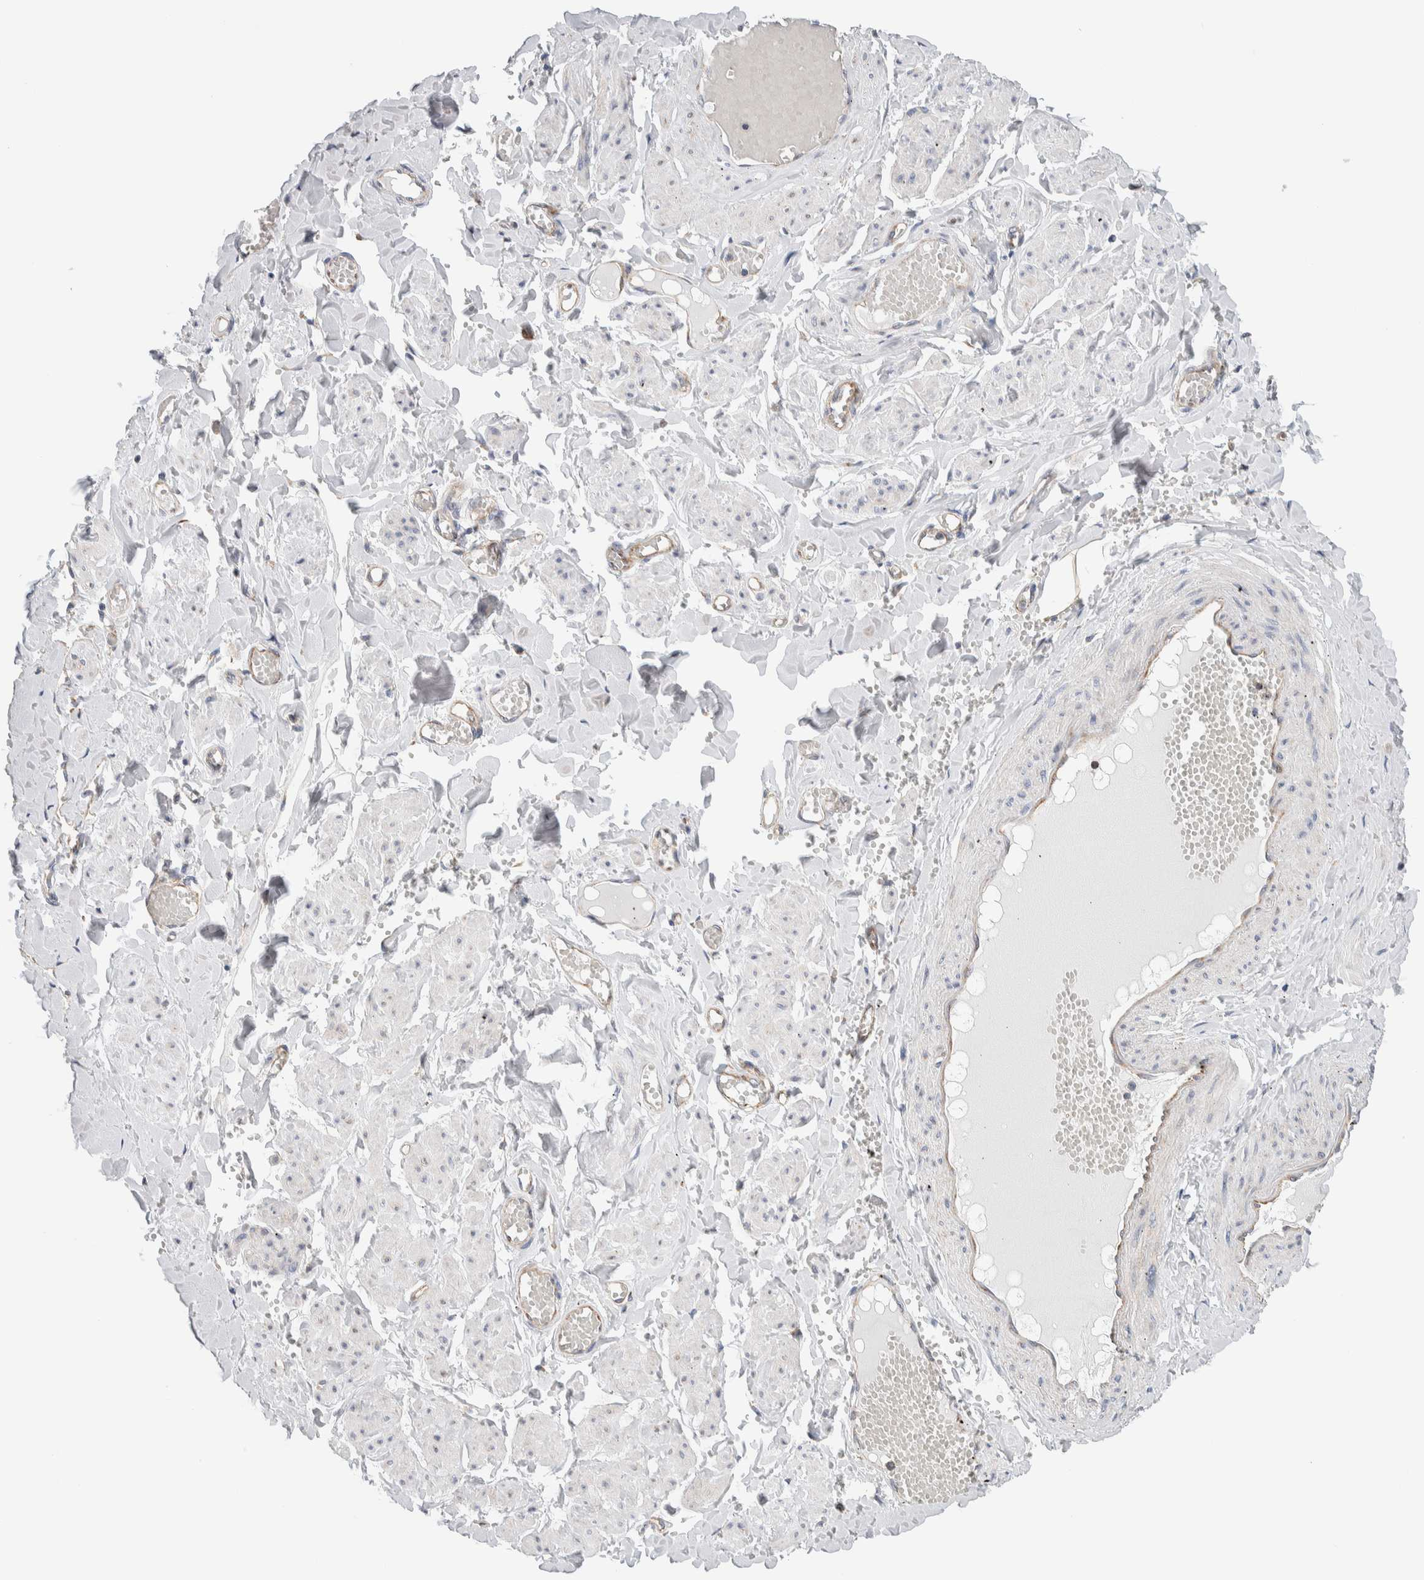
{"staining": {"intensity": "weak", "quantity": "<25%", "location": "cytoplasmic/membranous"}, "tissue": "adipose tissue", "cell_type": "Adipocytes", "image_type": "normal", "snomed": [{"axis": "morphology", "description": "Normal tissue, NOS"}, {"axis": "topography", "description": "Vascular tissue"}, {"axis": "topography", "description": "Fallopian tube"}, {"axis": "topography", "description": "Ovary"}], "caption": "Histopathology image shows no protein positivity in adipocytes of normal adipose tissue. (DAB (3,3'-diaminobenzidine) immunohistochemistry with hematoxylin counter stain).", "gene": "RACK1", "patient": {"sex": "female", "age": 67}}